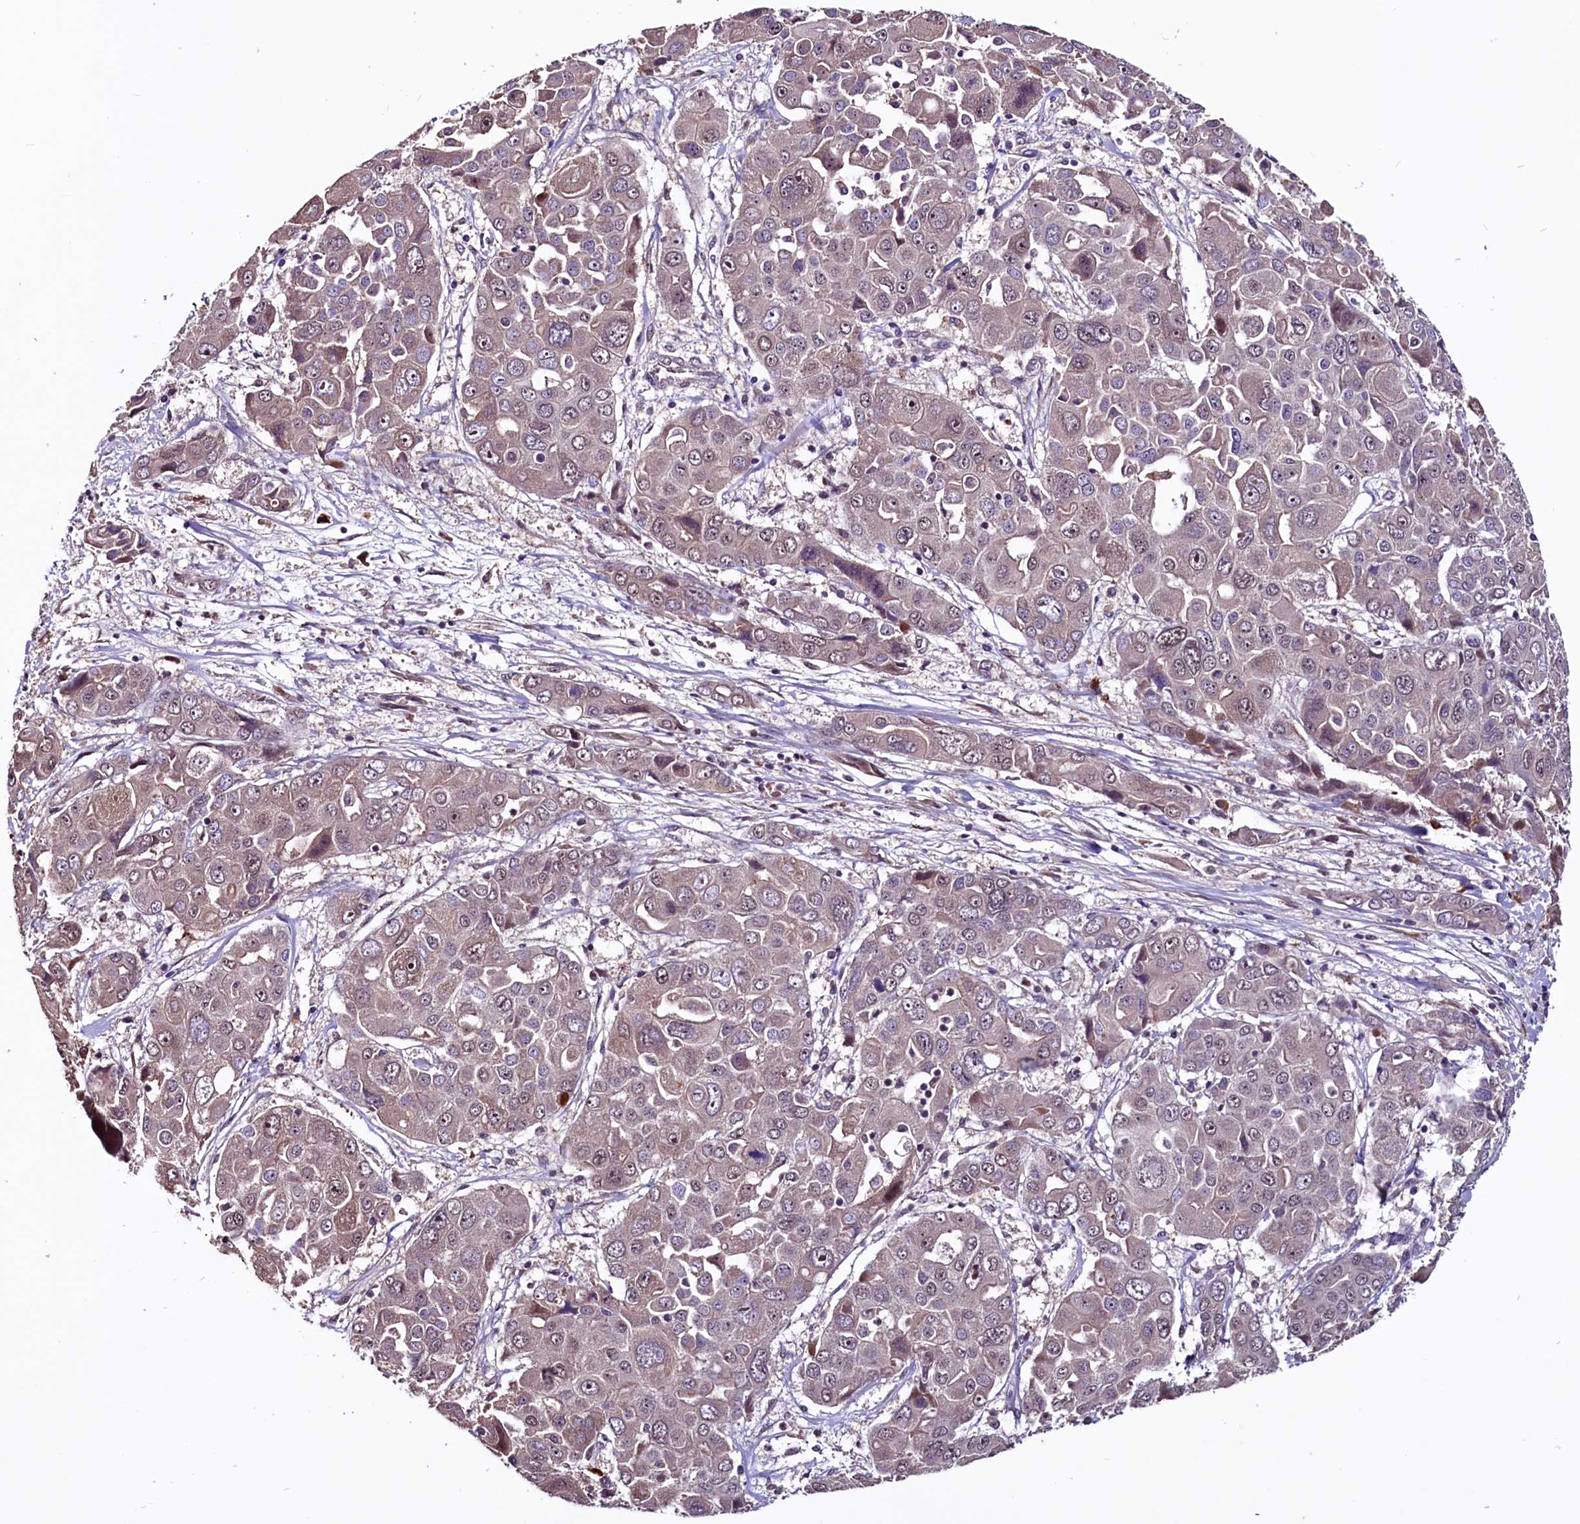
{"staining": {"intensity": "negative", "quantity": "none", "location": "none"}, "tissue": "liver cancer", "cell_type": "Tumor cells", "image_type": "cancer", "snomed": [{"axis": "morphology", "description": "Cholangiocarcinoma"}, {"axis": "topography", "description": "Liver"}], "caption": "Cholangiocarcinoma (liver) was stained to show a protein in brown. There is no significant expression in tumor cells.", "gene": "RNMT", "patient": {"sex": "male", "age": 67}}